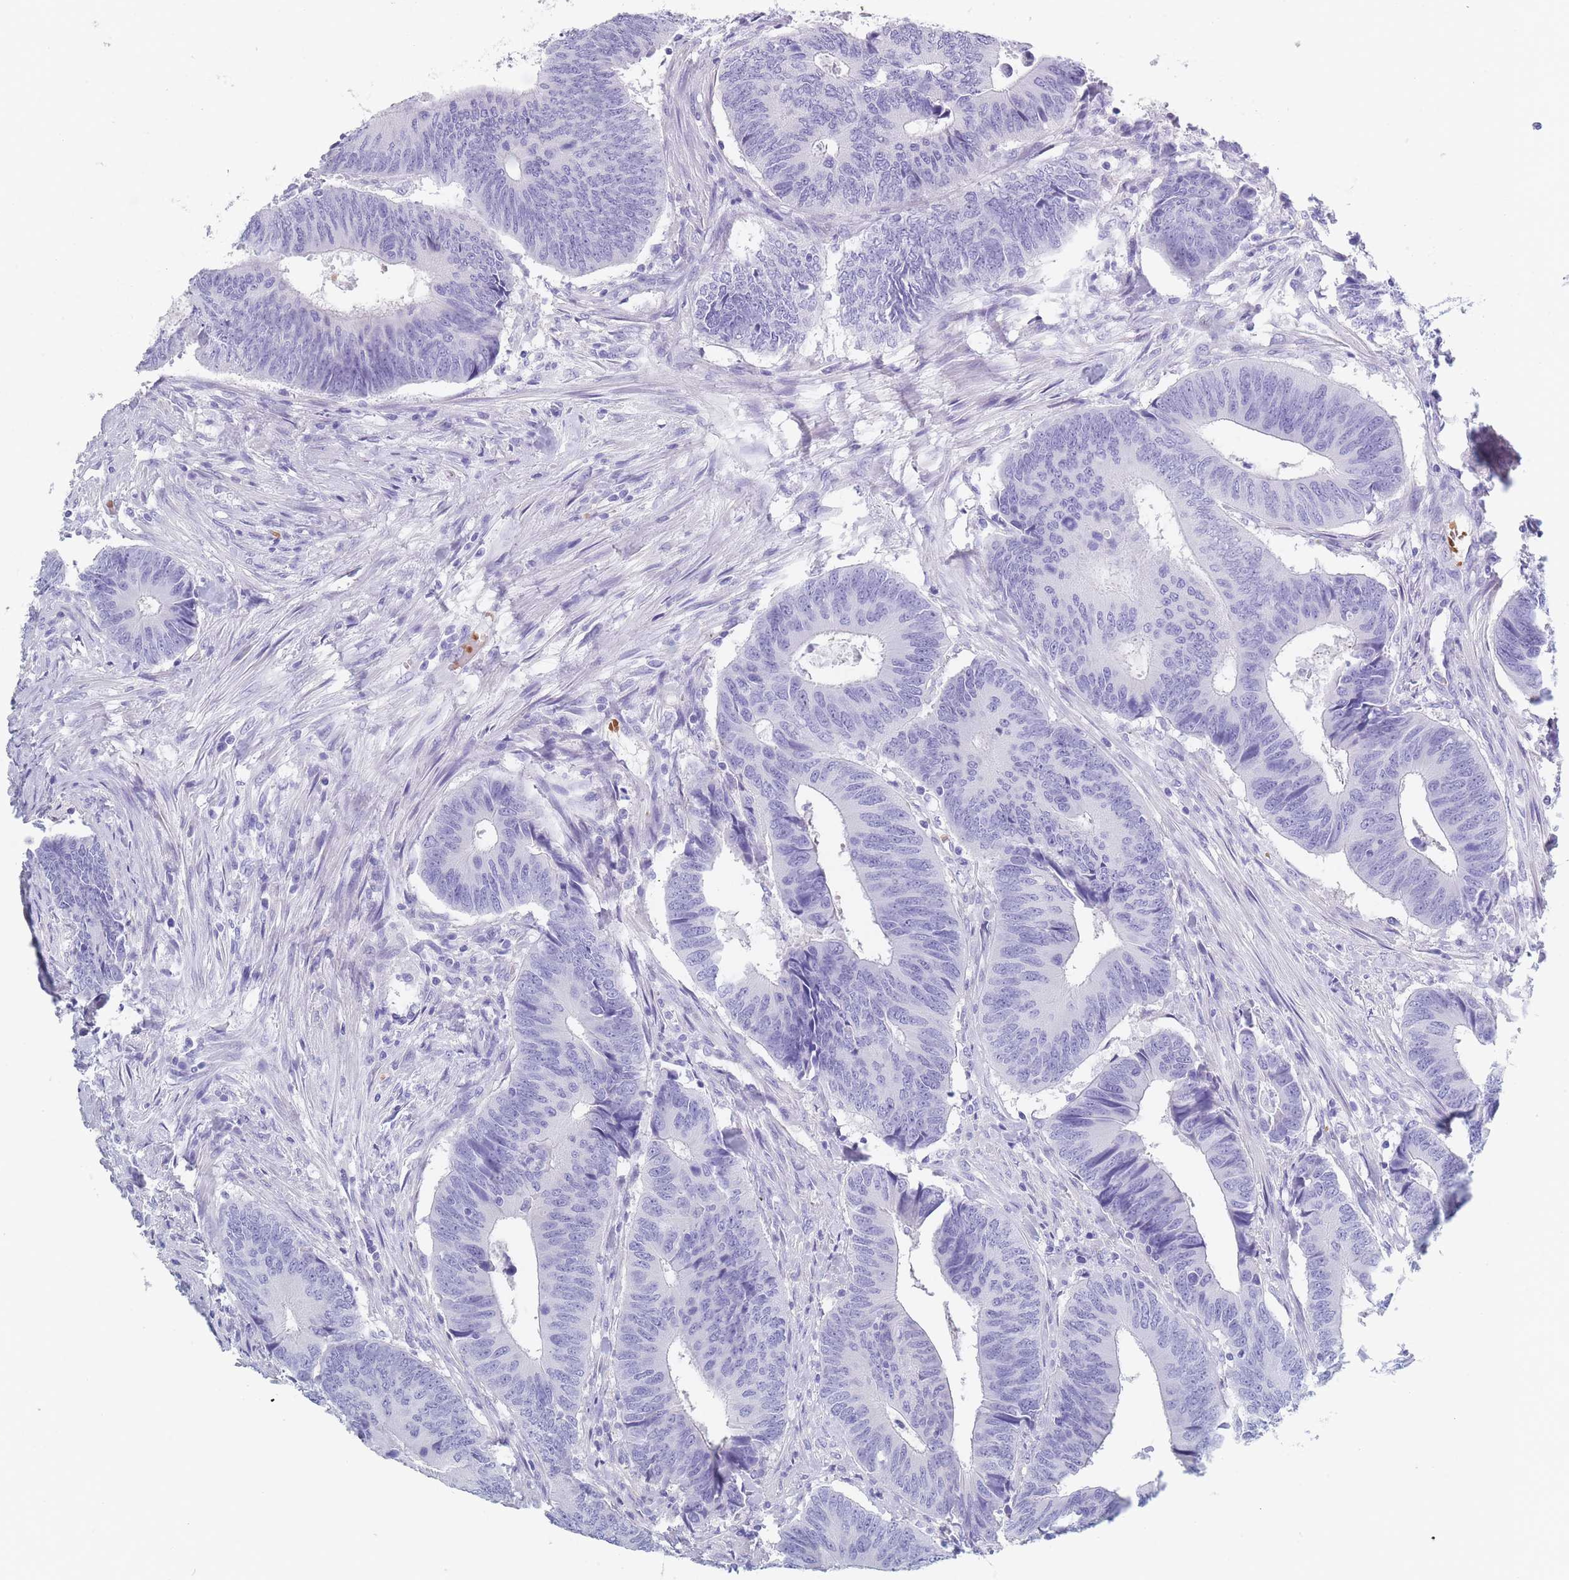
{"staining": {"intensity": "negative", "quantity": "none", "location": "none"}, "tissue": "colorectal cancer", "cell_type": "Tumor cells", "image_type": "cancer", "snomed": [{"axis": "morphology", "description": "Adenocarcinoma, NOS"}, {"axis": "topography", "description": "Colon"}], "caption": "IHC image of neoplastic tissue: human colorectal adenocarcinoma stained with DAB (3,3'-diaminobenzidine) displays no significant protein staining in tumor cells.", "gene": "OR5D16", "patient": {"sex": "male", "age": 87}}